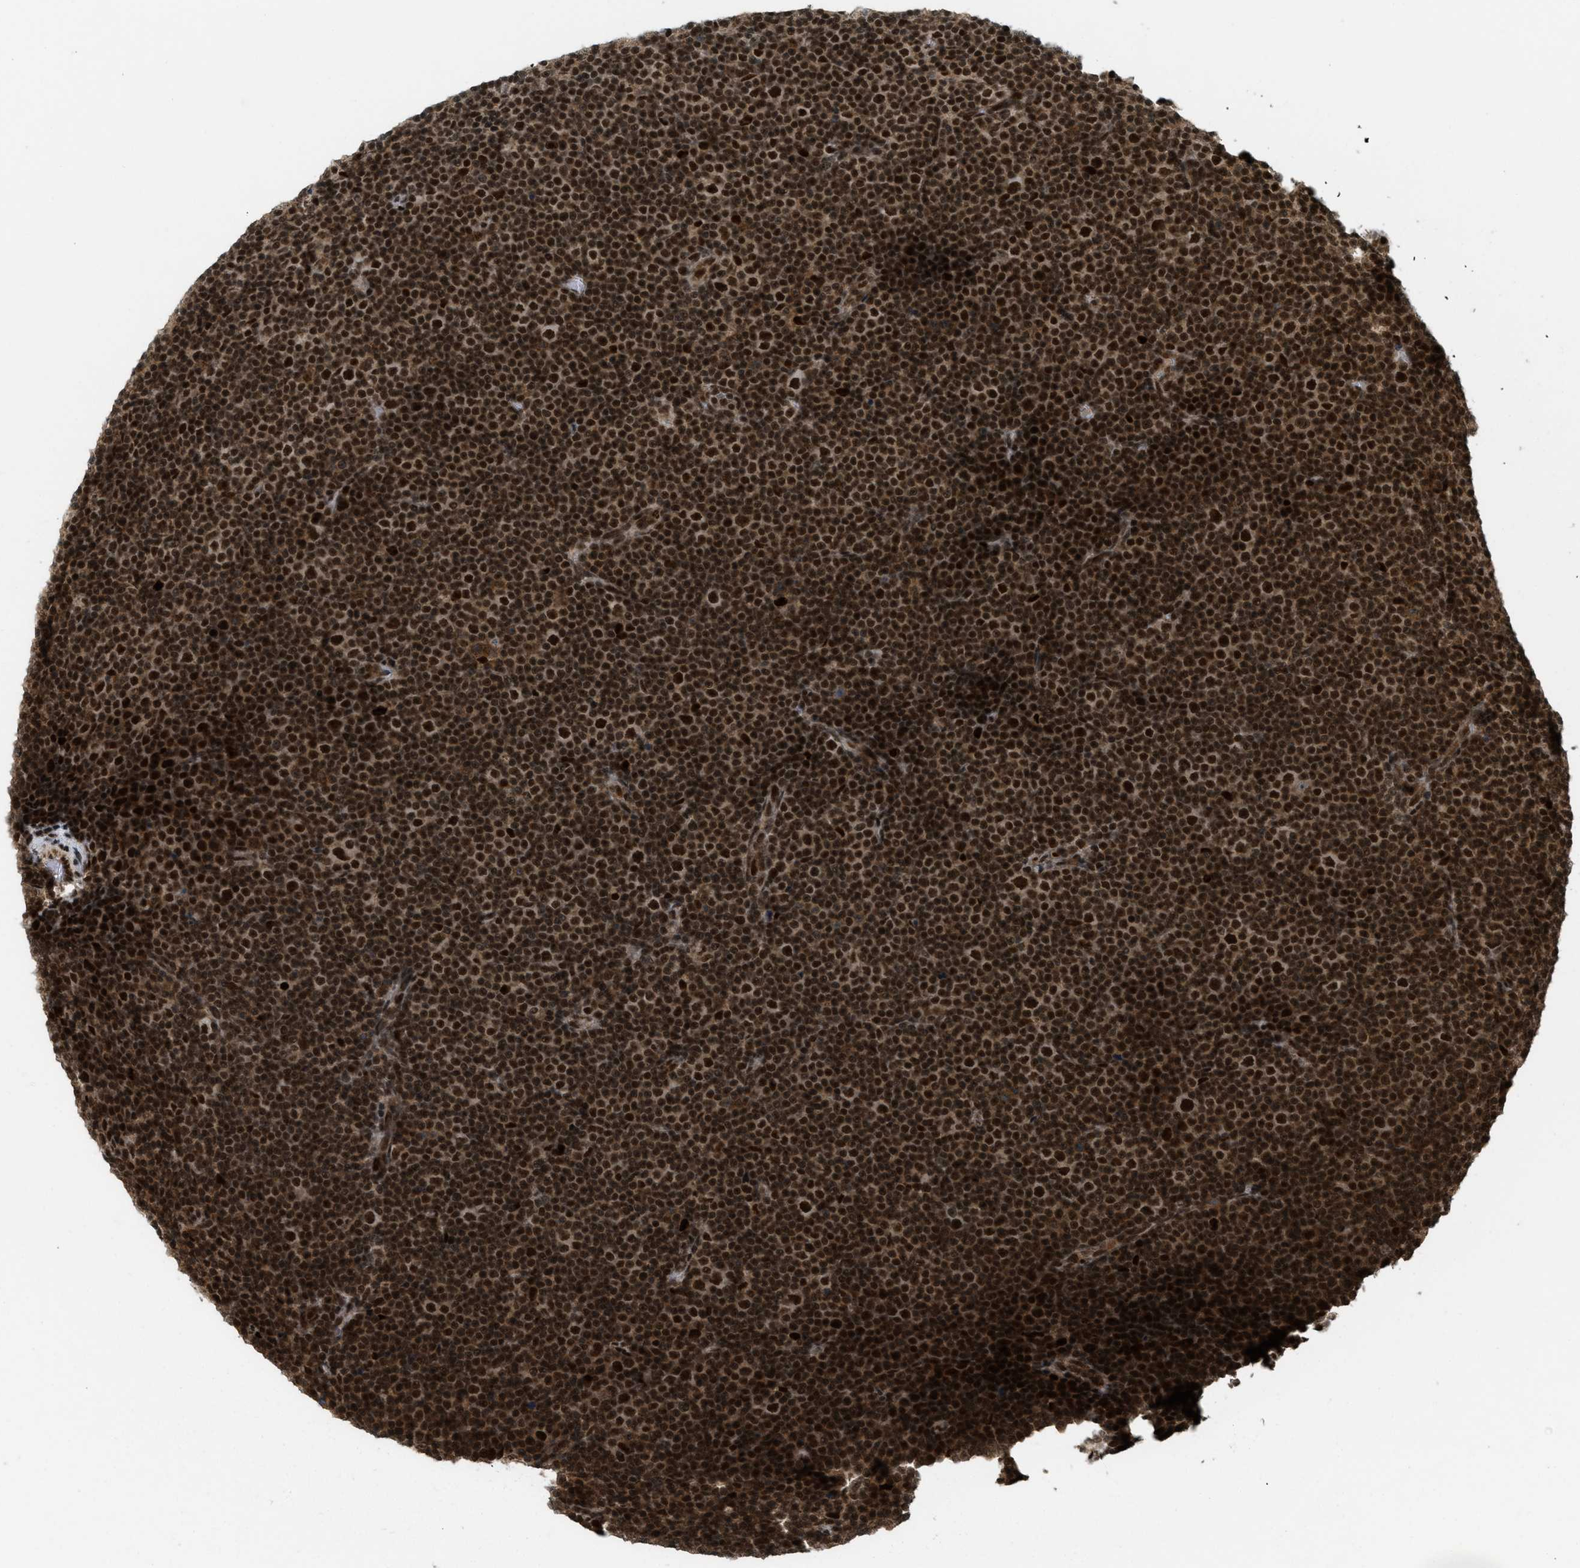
{"staining": {"intensity": "strong", "quantity": ">75%", "location": "cytoplasmic/membranous,nuclear"}, "tissue": "lymphoma", "cell_type": "Tumor cells", "image_type": "cancer", "snomed": [{"axis": "morphology", "description": "Malignant lymphoma, non-Hodgkin's type, Low grade"}, {"axis": "topography", "description": "Lymph node"}], "caption": "High-power microscopy captured an immunohistochemistry (IHC) image of malignant lymphoma, non-Hodgkin's type (low-grade), revealing strong cytoplasmic/membranous and nuclear expression in about >75% of tumor cells.", "gene": "TLK1", "patient": {"sex": "female", "age": 67}}